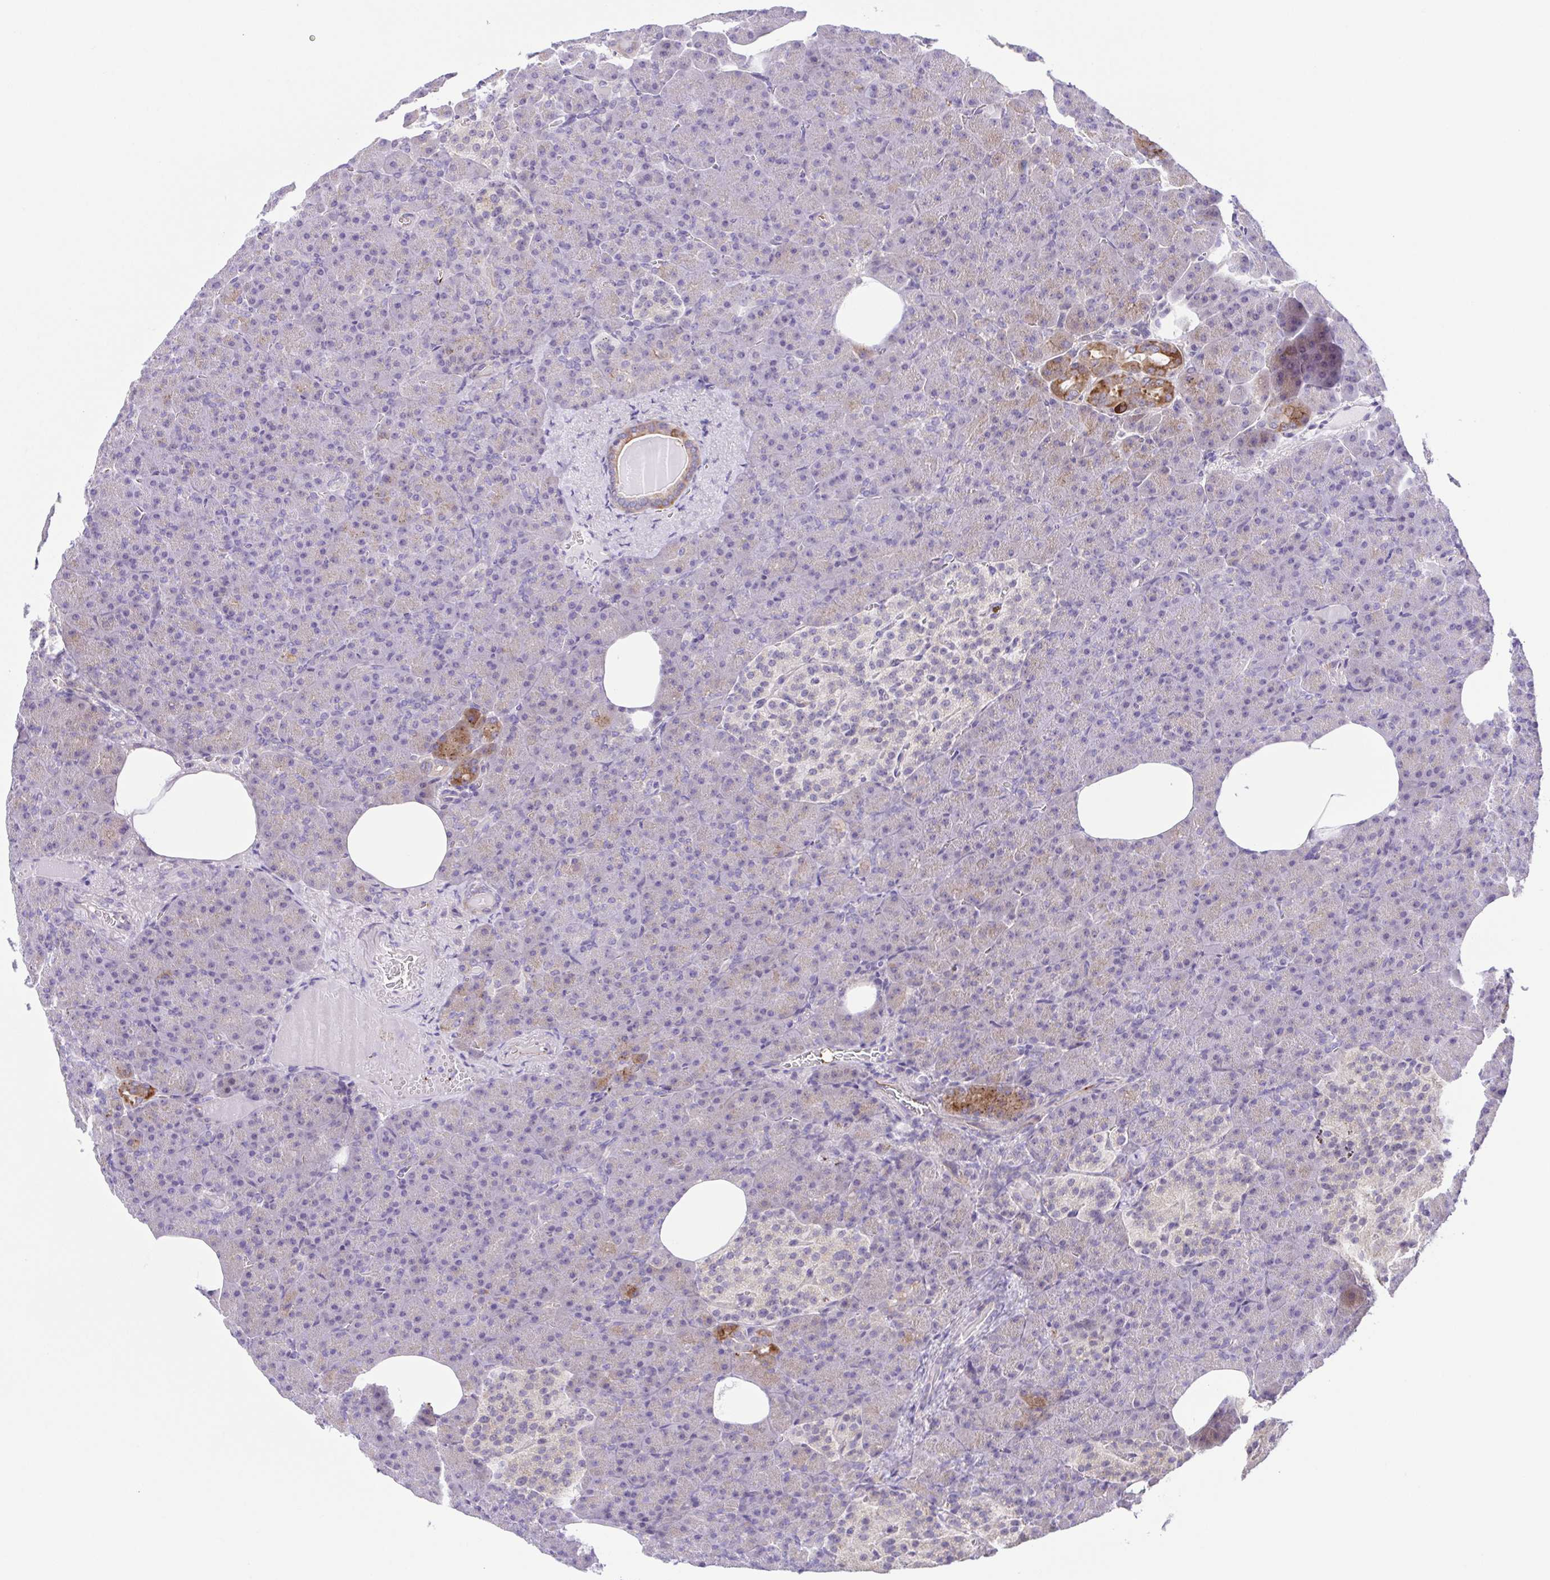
{"staining": {"intensity": "moderate", "quantity": "<25%", "location": "cytoplasmic/membranous"}, "tissue": "pancreas", "cell_type": "Exocrine glandular cells", "image_type": "normal", "snomed": [{"axis": "morphology", "description": "Normal tissue, NOS"}, {"axis": "topography", "description": "Pancreas"}], "caption": "This image shows benign pancreas stained with IHC to label a protein in brown. The cytoplasmic/membranous of exocrine glandular cells show moderate positivity for the protein. Nuclei are counter-stained blue.", "gene": "DCLK2", "patient": {"sex": "female", "age": 74}}